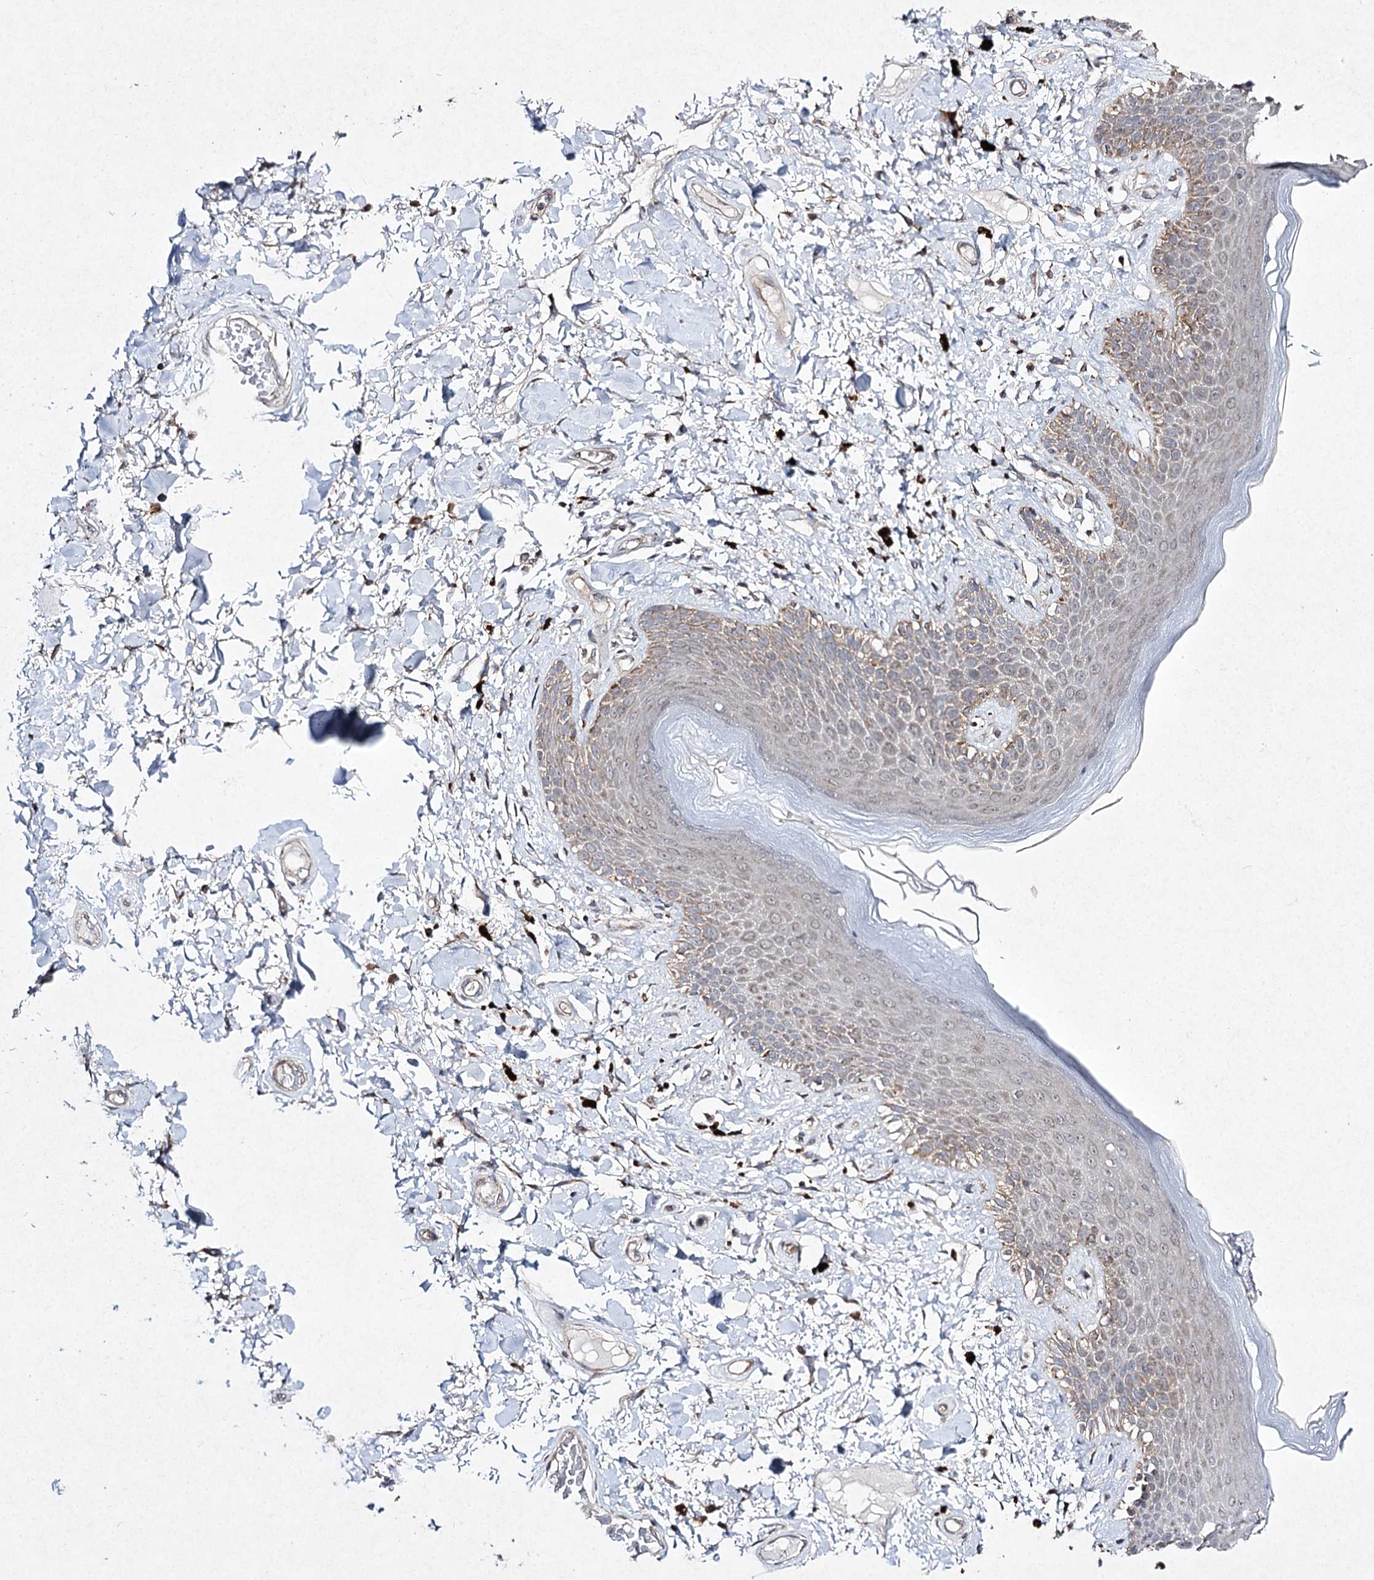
{"staining": {"intensity": "weak", "quantity": "25%-75%", "location": "cytoplasmic/membranous"}, "tissue": "skin", "cell_type": "Epidermal cells", "image_type": "normal", "snomed": [{"axis": "morphology", "description": "Normal tissue, NOS"}, {"axis": "topography", "description": "Anal"}], "caption": "Epidermal cells display low levels of weak cytoplasmic/membranous positivity in about 25%-75% of cells in benign skin. The staining was performed using DAB to visualize the protein expression in brown, while the nuclei were stained in blue with hematoxylin (Magnification: 20x).", "gene": "FANCL", "patient": {"sex": "female", "age": 78}}